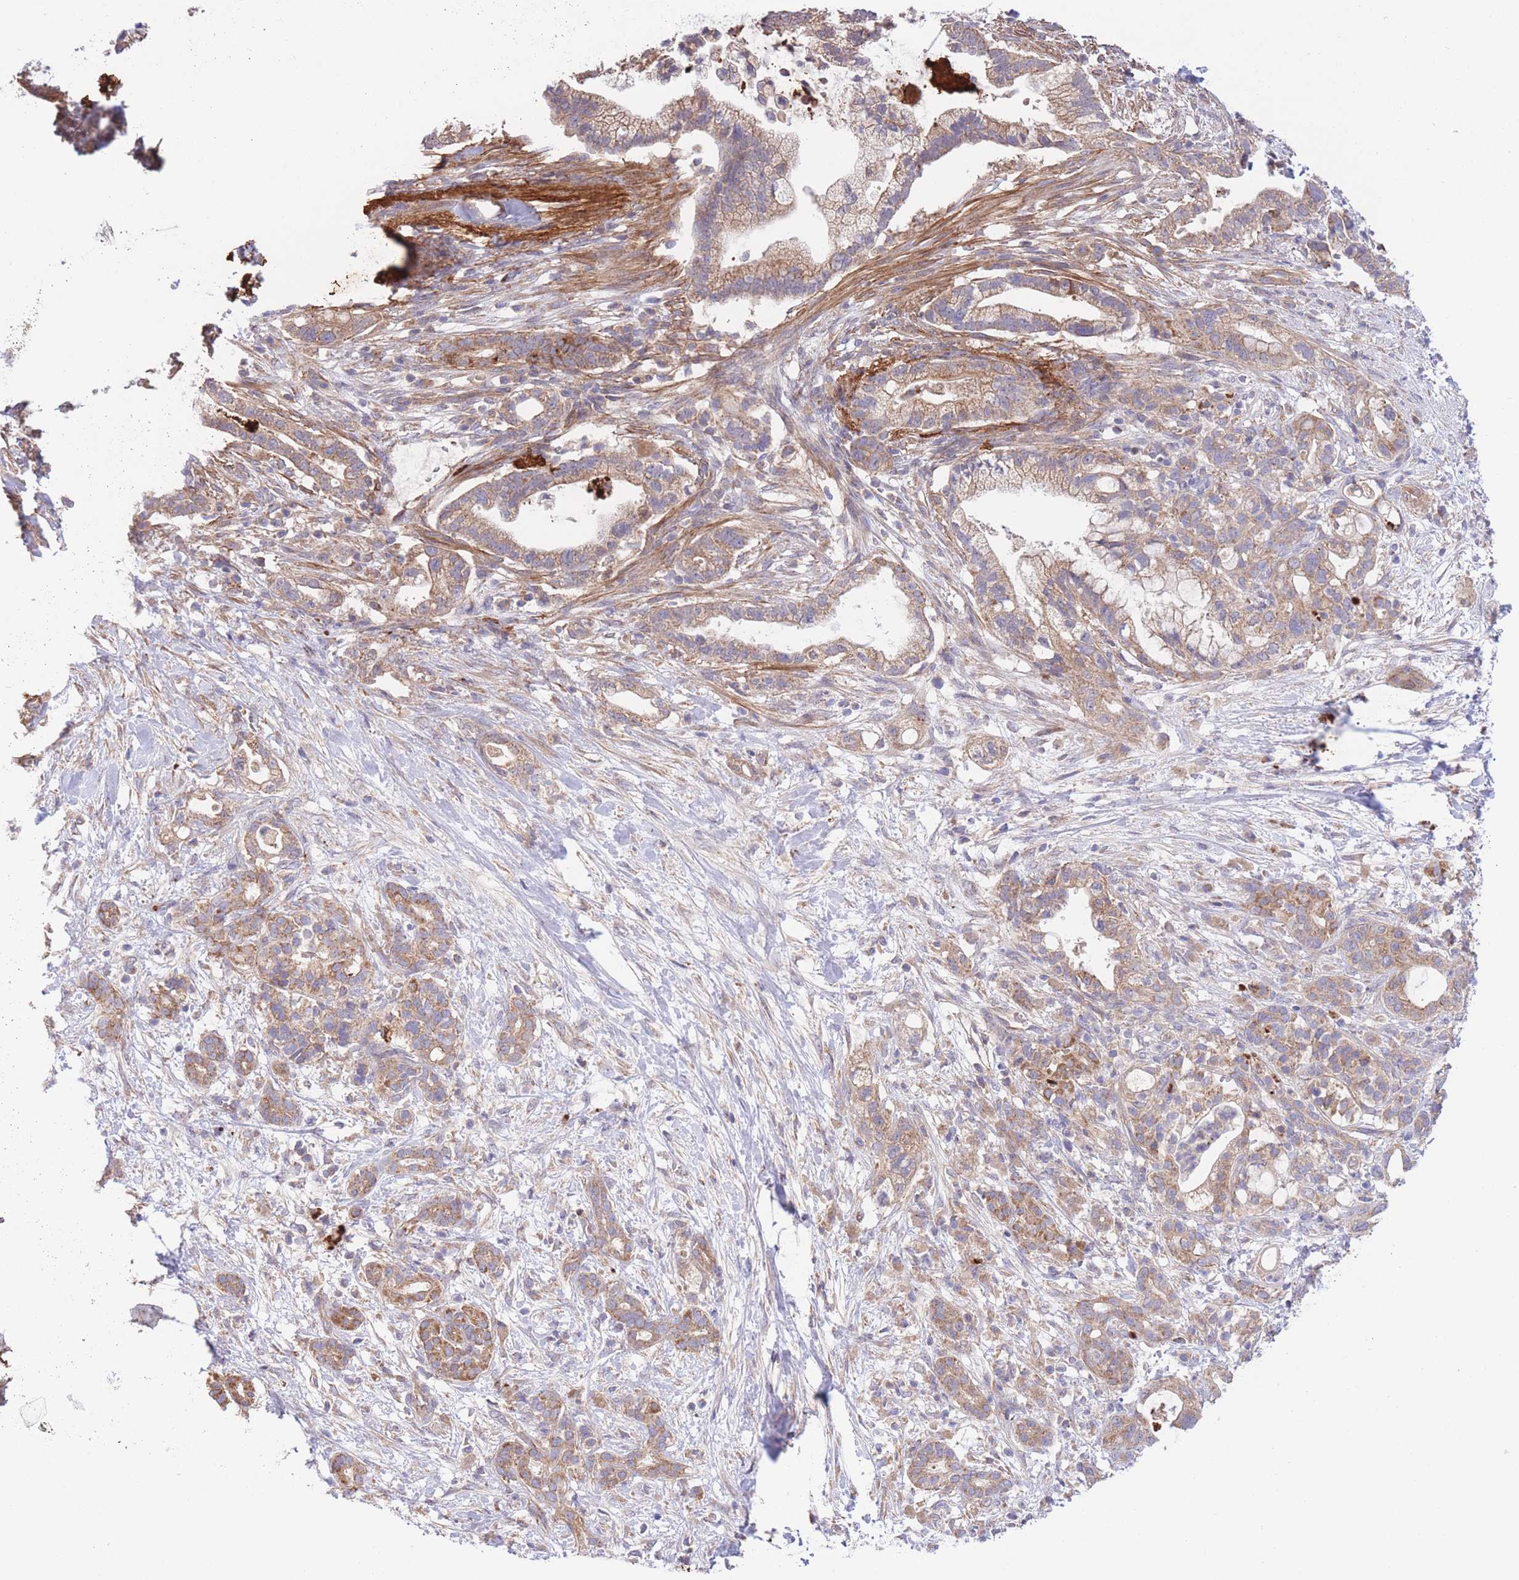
{"staining": {"intensity": "moderate", "quantity": ">75%", "location": "cytoplasmic/membranous"}, "tissue": "pancreatic cancer", "cell_type": "Tumor cells", "image_type": "cancer", "snomed": [{"axis": "morphology", "description": "Adenocarcinoma, NOS"}, {"axis": "topography", "description": "Pancreas"}], "caption": "Immunohistochemical staining of human pancreatic adenocarcinoma exhibits moderate cytoplasmic/membranous protein expression in approximately >75% of tumor cells.", "gene": "ATP13A2", "patient": {"sex": "male", "age": 44}}